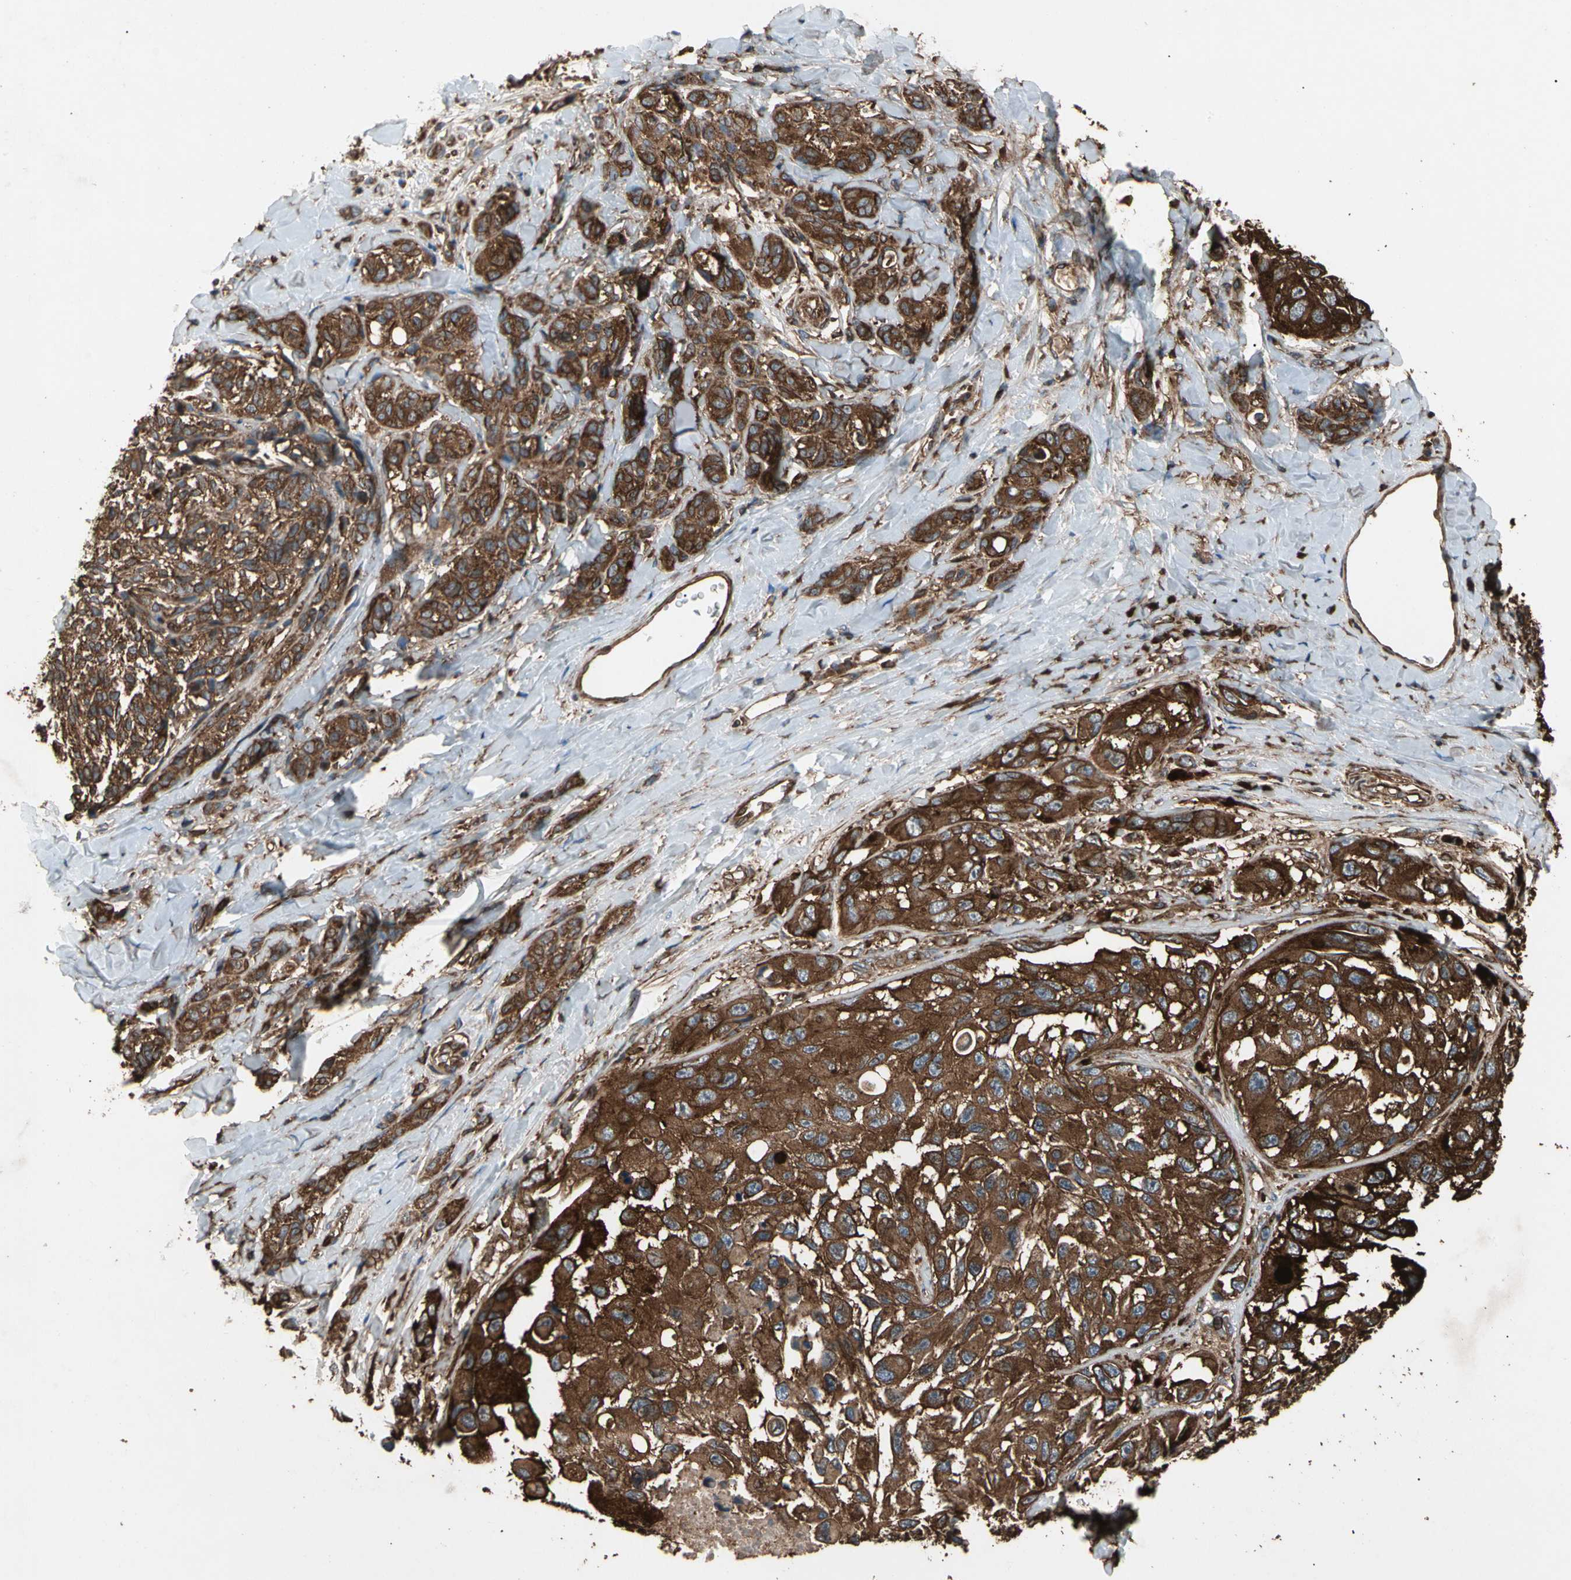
{"staining": {"intensity": "strong", "quantity": ">75%", "location": "cytoplasmic/membranous"}, "tissue": "melanoma", "cell_type": "Tumor cells", "image_type": "cancer", "snomed": [{"axis": "morphology", "description": "Malignant melanoma, NOS"}, {"axis": "topography", "description": "Skin"}], "caption": "Protein expression analysis of human malignant melanoma reveals strong cytoplasmic/membranous positivity in approximately >75% of tumor cells.", "gene": "AGBL2", "patient": {"sex": "female", "age": 73}}